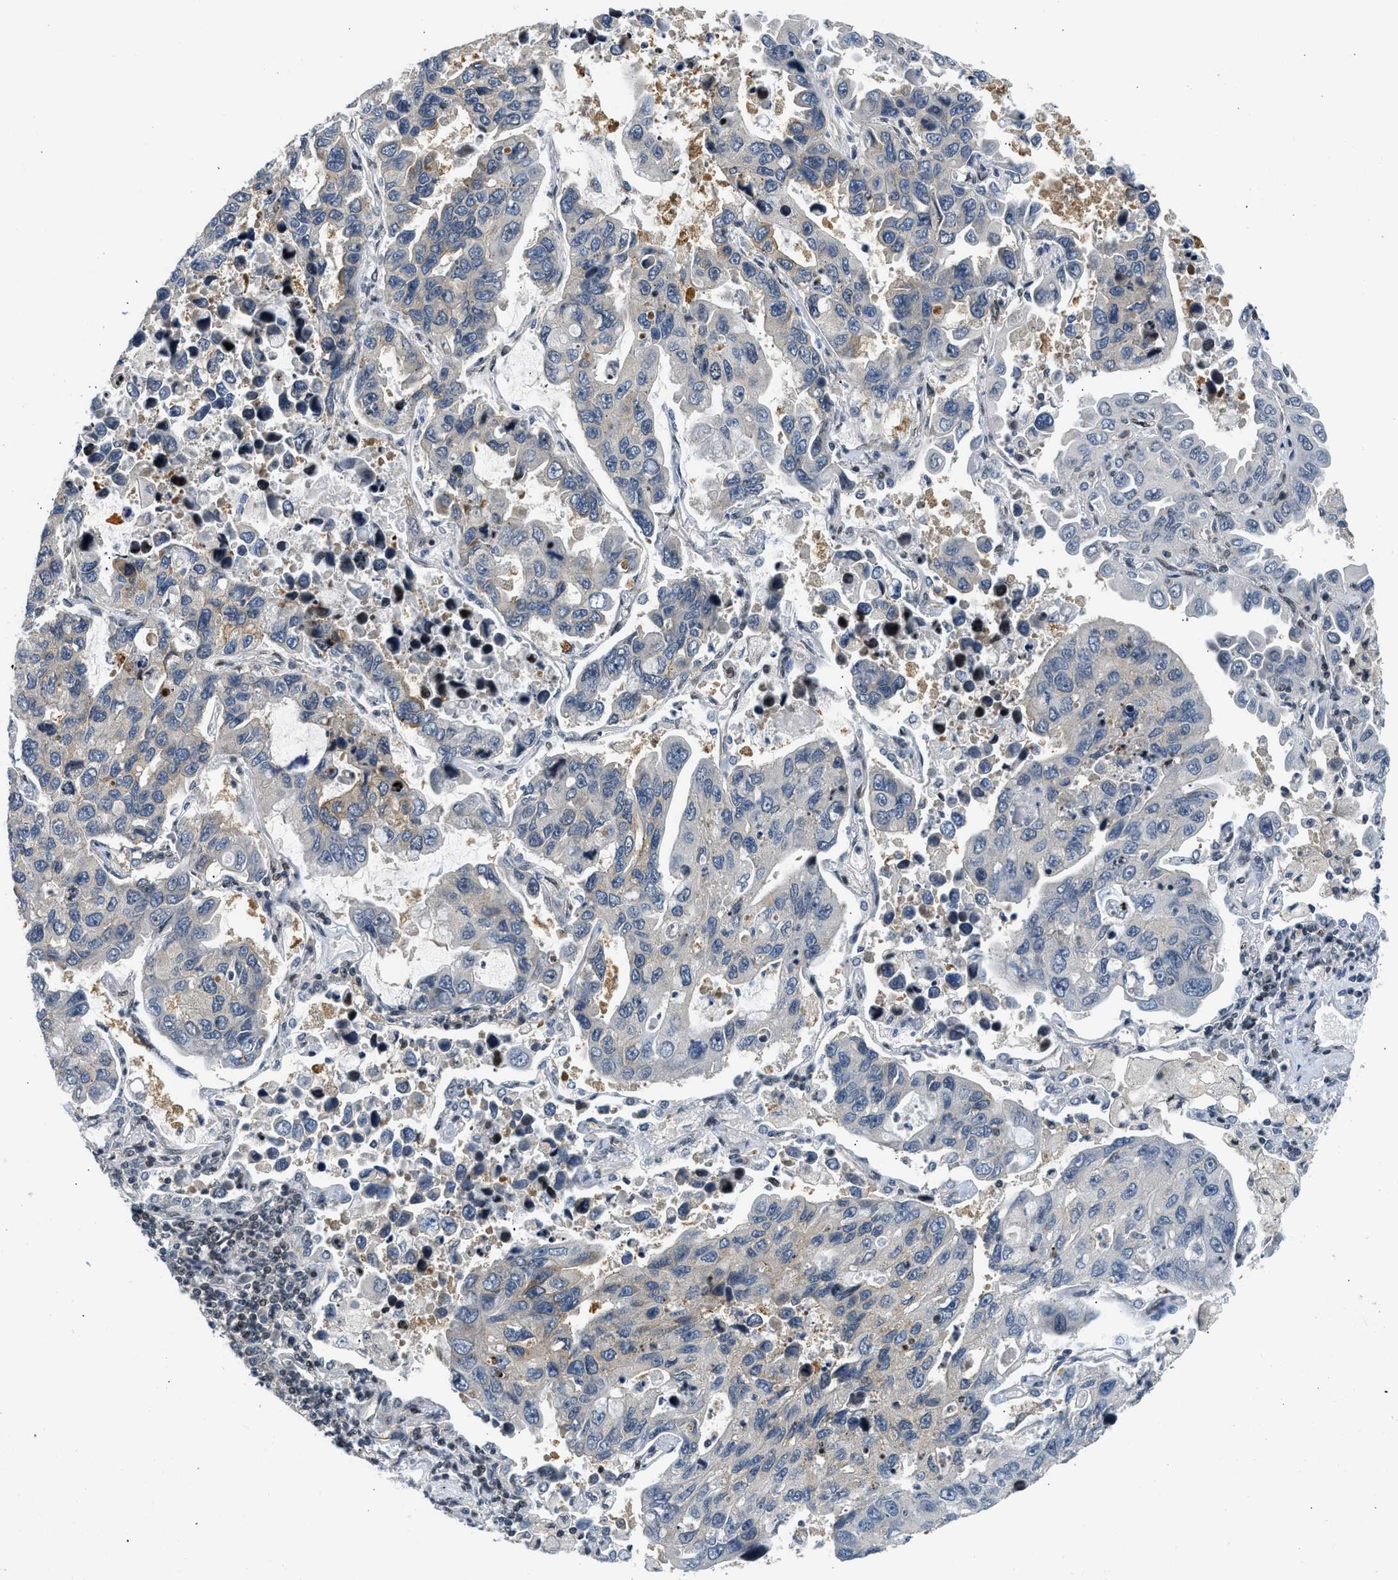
{"staining": {"intensity": "negative", "quantity": "none", "location": "none"}, "tissue": "lung cancer", "cell_type": "Tumor cells", "image_type": "cancer", "snomed": [{"axis": "morphology", "description": "Adenocarcinoma, NOS"}, {"axis": "topography", "description": "Lung"}], "caption": "There is no significant expression in tumor cells of lung adenocarcinoma.", "gene": "OLIG3", "patient": {"sex": "male", "age": 64}}